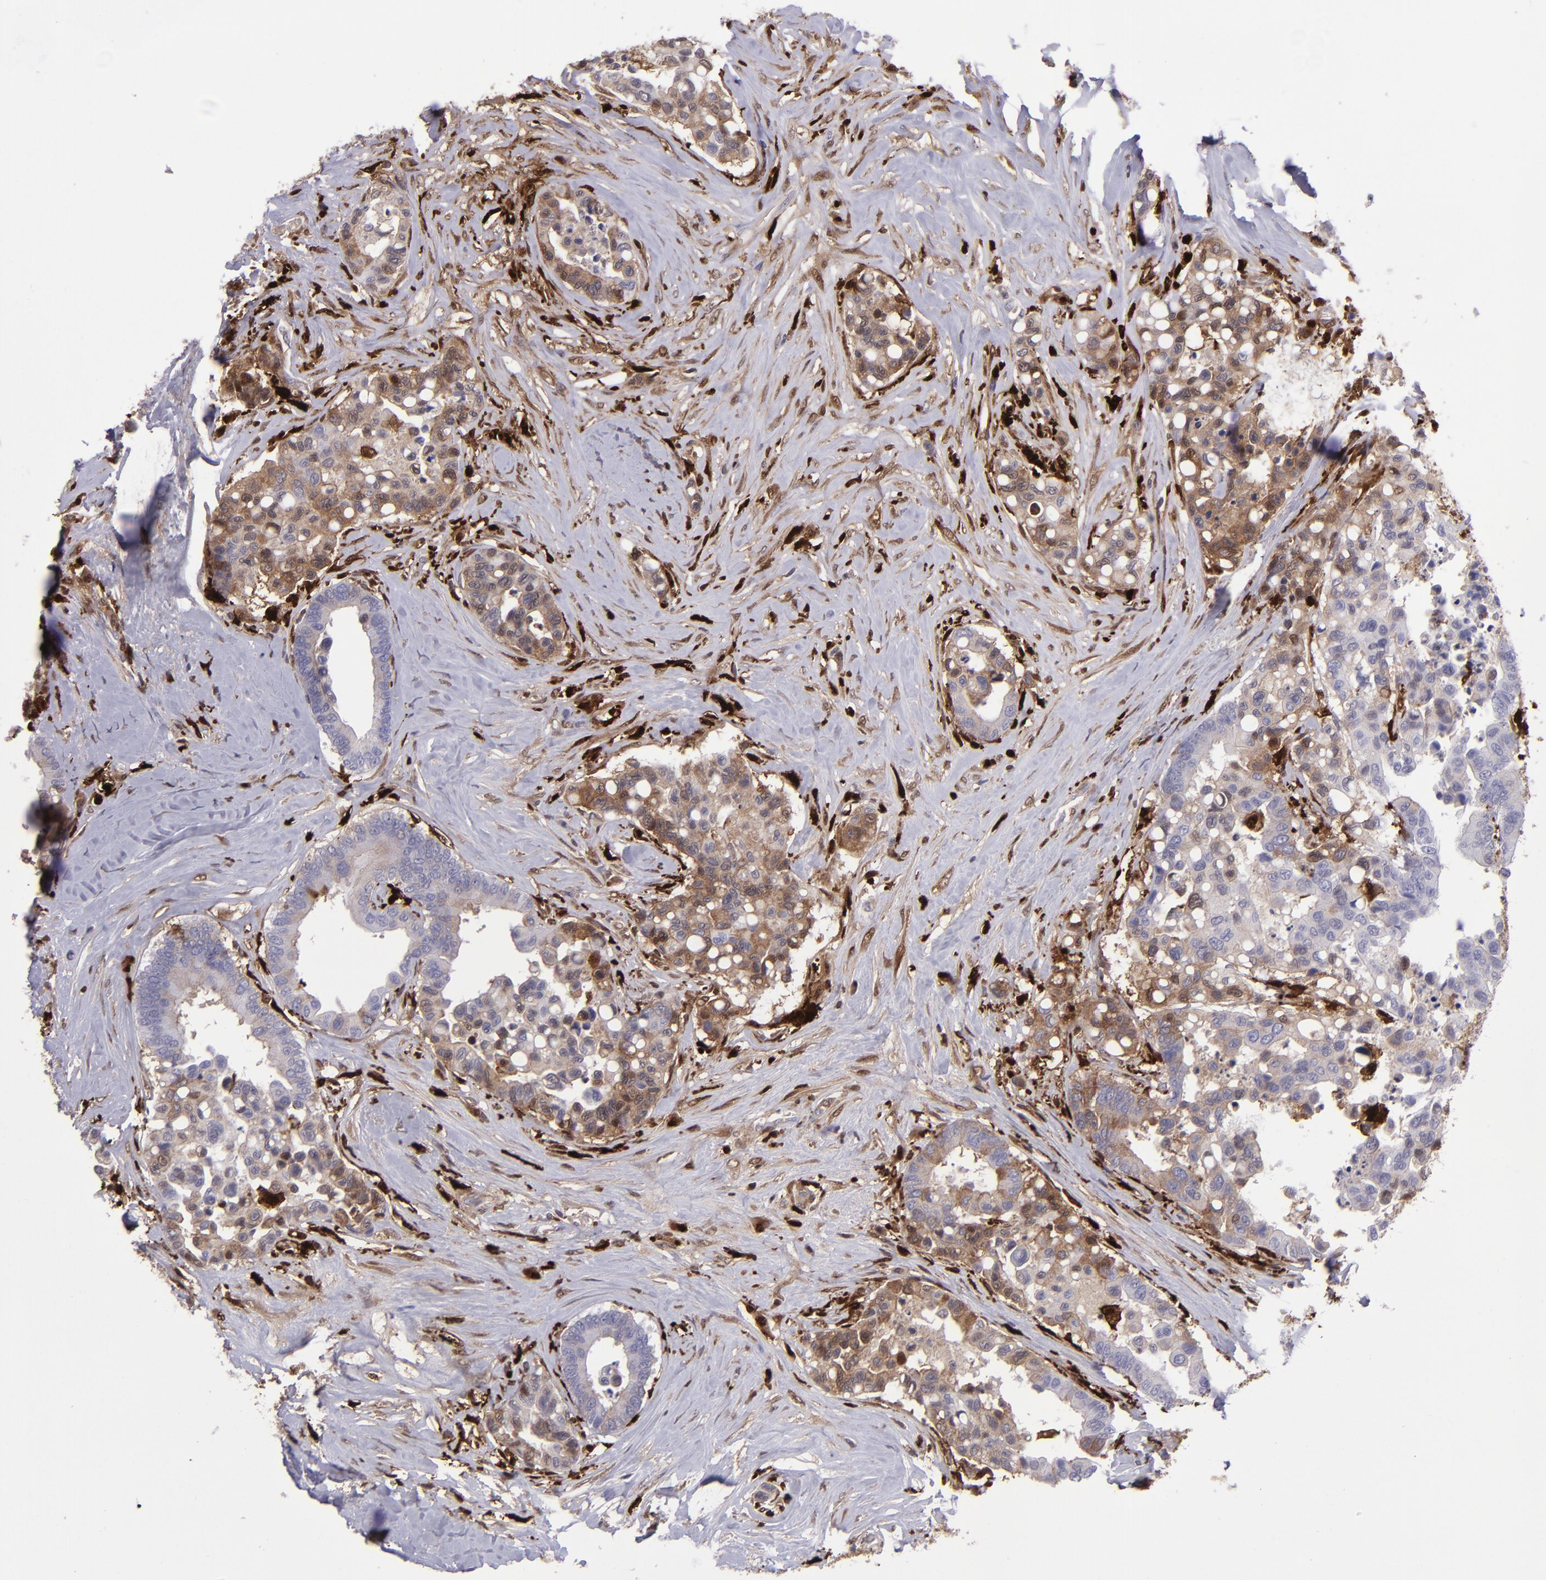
{"staining": {"intensity": "weak", "quantity": "25%-75%", "location": "cytoplasmic/membranous,nuclear"}, "tissue": "colorectal cancer", "cell_type": "Tumor cells", "image_type": "cancer", "snomed": [{"axis": "morphology", "description": "Adenocarcinoma, NOS"}, {"axis": "topography", "description": "Colon"}], "caption": "Immunohistochemistry (IHC) micrograph of neoplastic tissue: colorectal cancer (adenocarcinoma) stained using IHC displays low levels of weak protein expression localized specifically in the cytoplasmic/membranous and nuclear of tumor cells, appearing as a cytoplasmic/membranous and nuclear brown color.", "gene": "TYMP", "patient": {"sex": "male", "age": 82}}